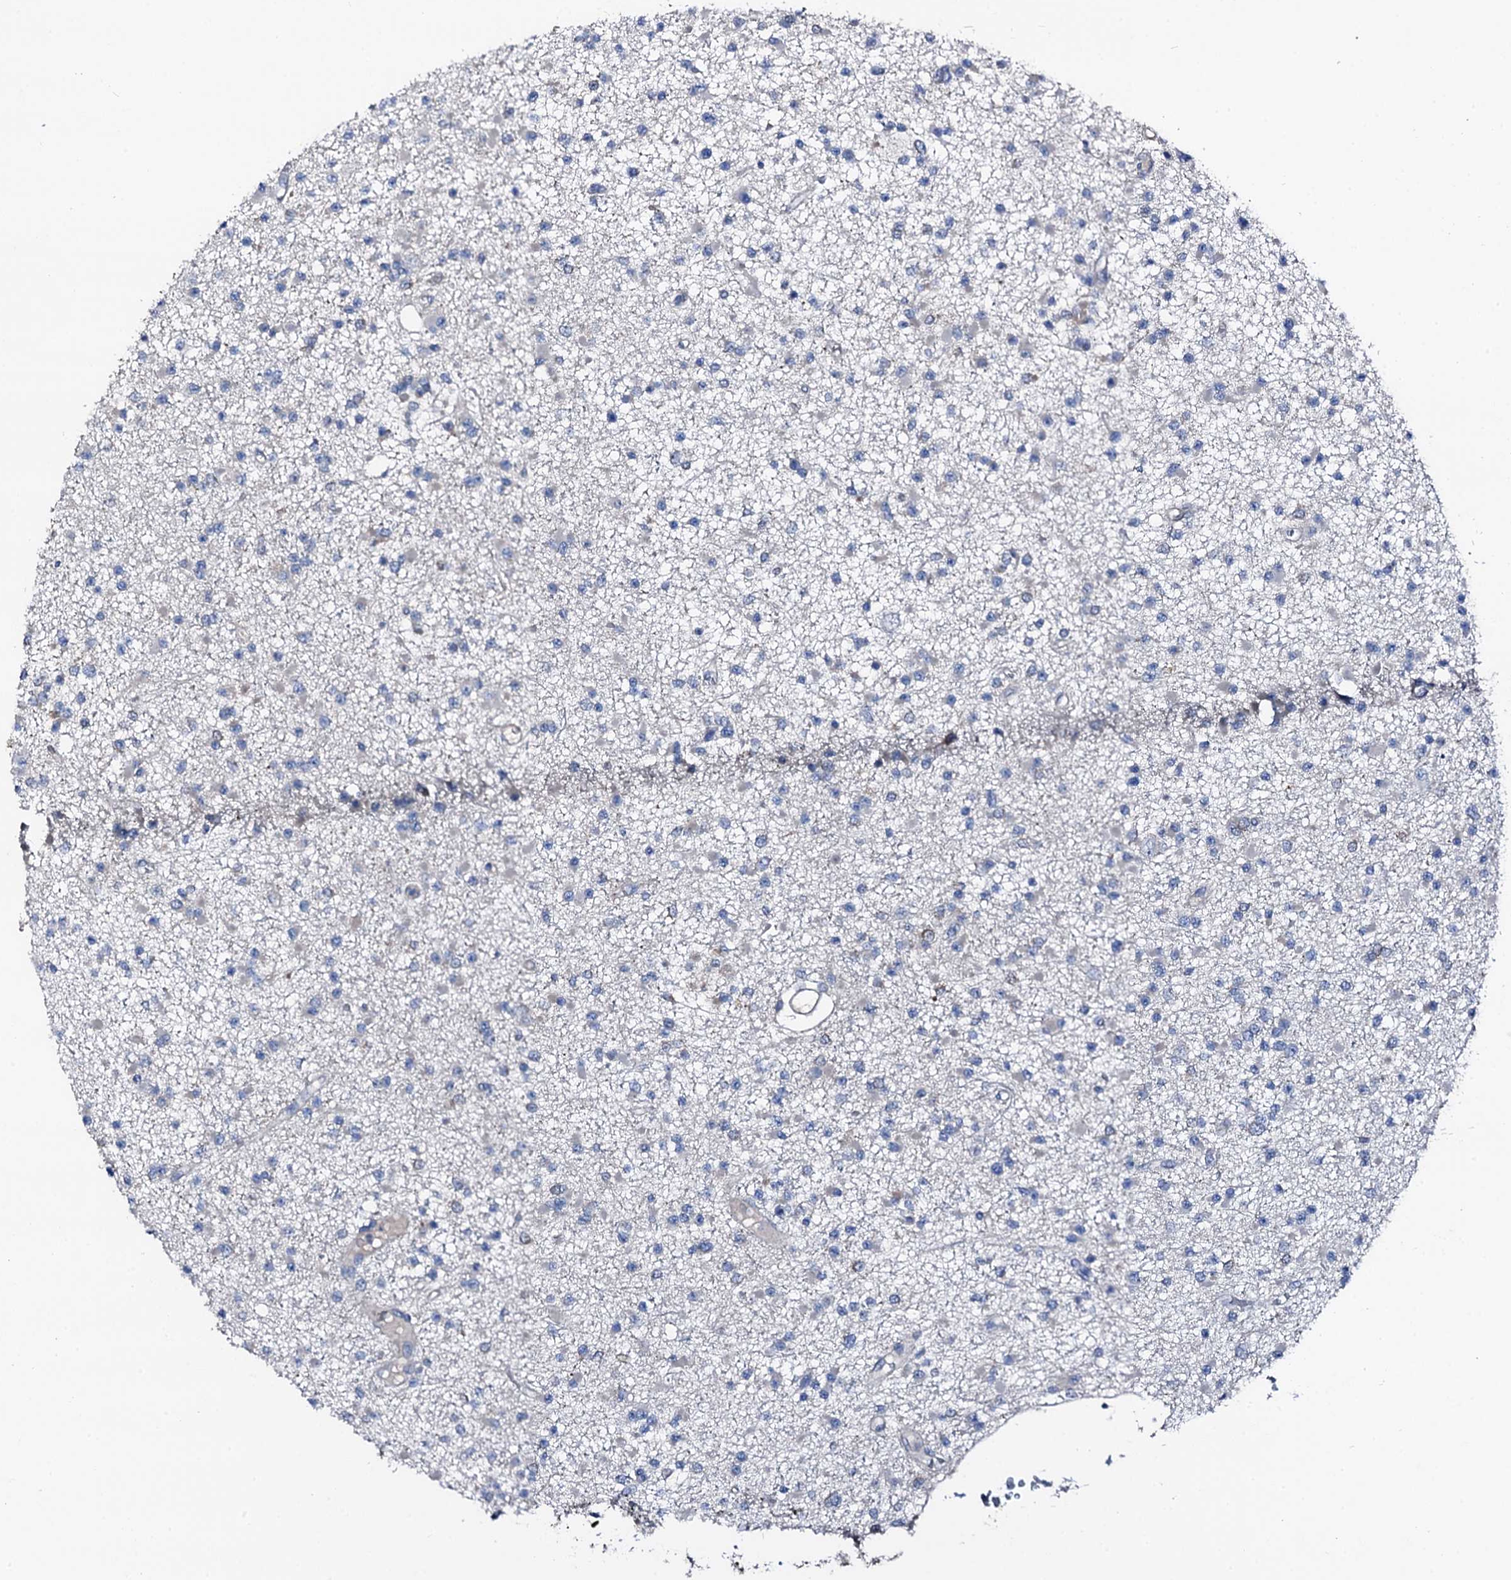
{"staining": {"intensity": "negative", "quantity": "none", "location": "none"}, "tissue": "glioma", "cell_type": "Tumor cells", "image_type": "cancer", "snomed": [{"axis": "morphology", "description": "Glioma, malignant, Low grade"}, {"axis": "topography", "description": "Brain"}], "caption": "Human low-grade glioma (malignant) stained for a protein using immunohistochemistry shows no positivity in tumor cells.", "gene": "TRAFD1", "patient": {"sex": "female", "age": 22}}